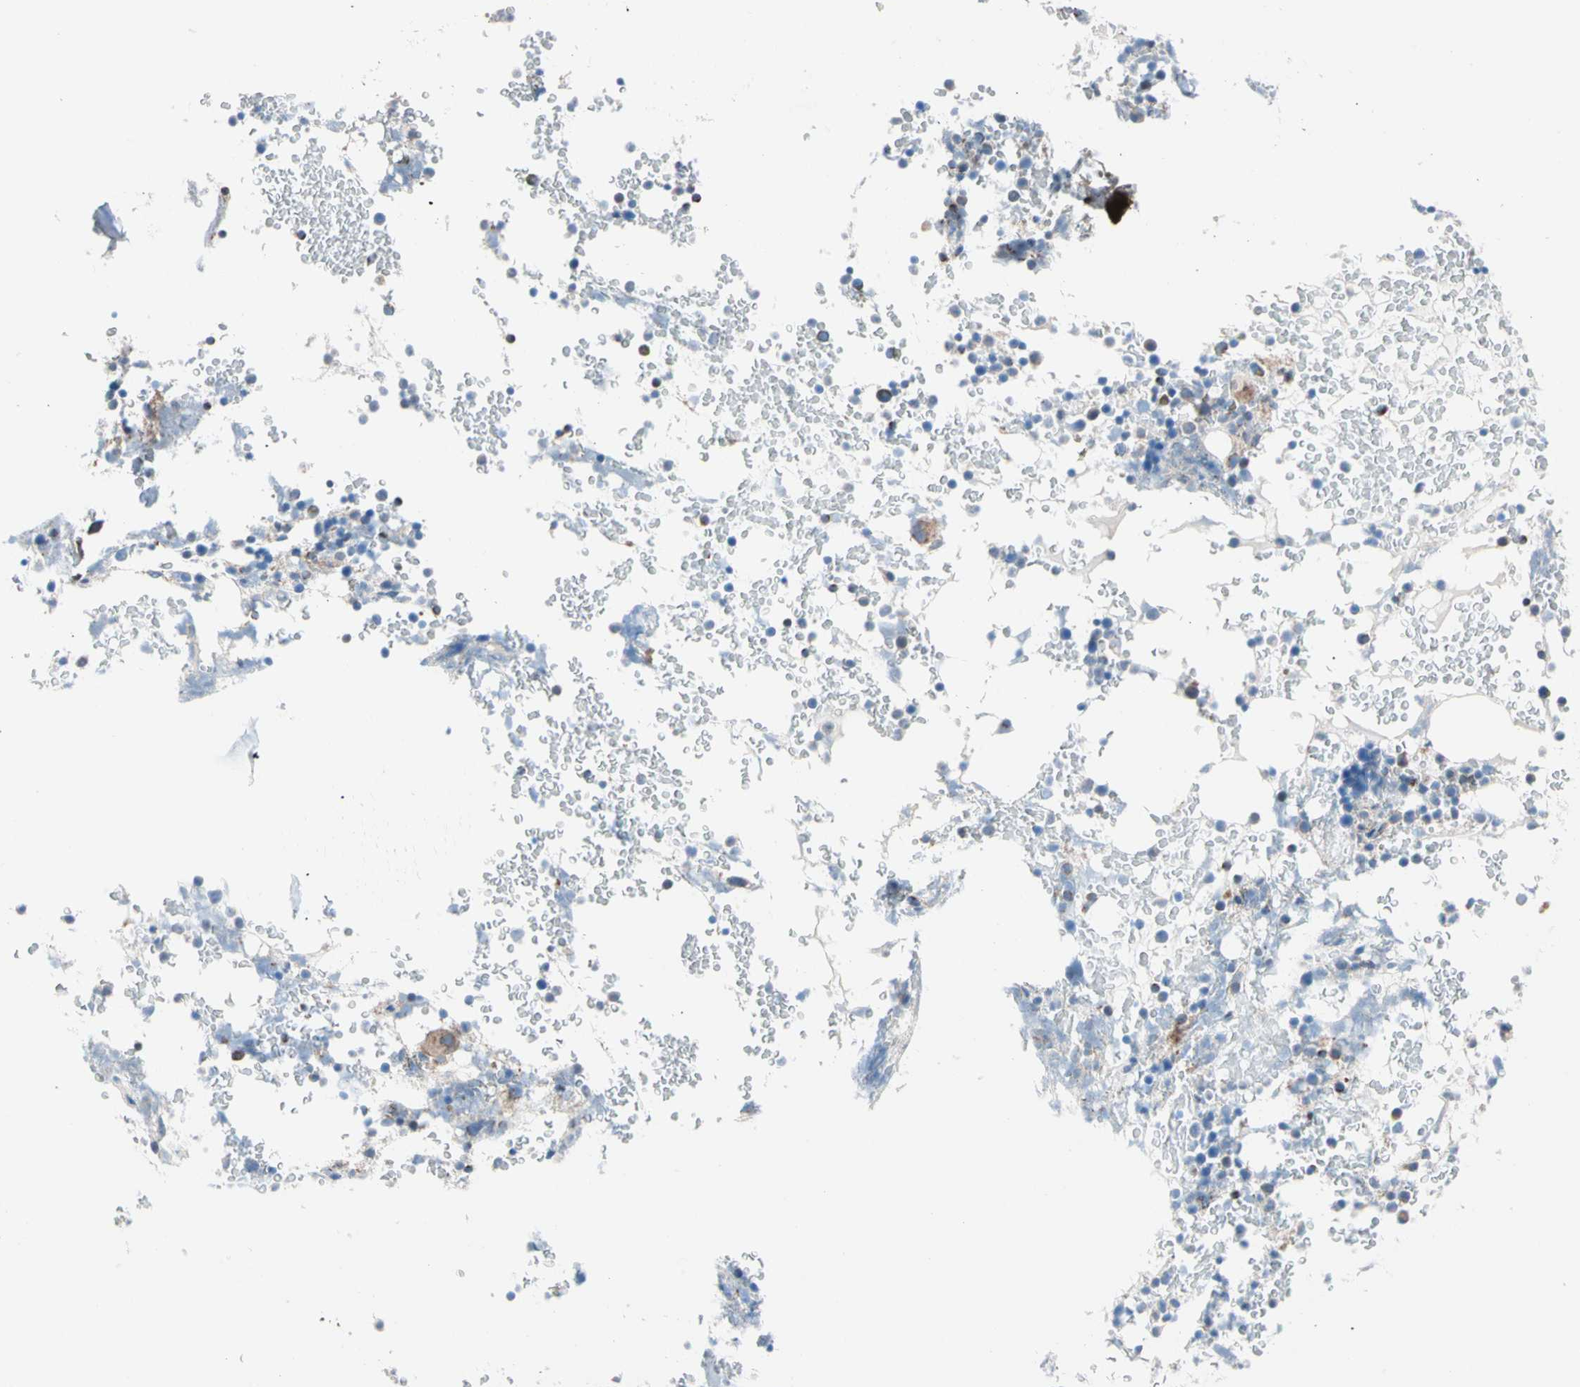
{"staining": {"intensity": "moderate", "quantity": "<25%", "location": "cytoplasmic/membranous"}, "tissue": "bone marrow", "cell_type": "Hematopoietic cells", "image_type": "normal", "snomed": [{"axis": "morphology", "description": "Normal tissue, NOS"}, {"axis": "topography", "description": "Bone marrow"}], "caption": "Immunohistochemical staining of benign human bone marrow demonstrates low levels of moderate cytoplasmic/membranous expression in approximately <25% of hematopoietic cells. (Brightfield microscopy of DAB IHC at high magnification).", "gene": "HK1", "patient": {"sex": "female", "age": 66}}